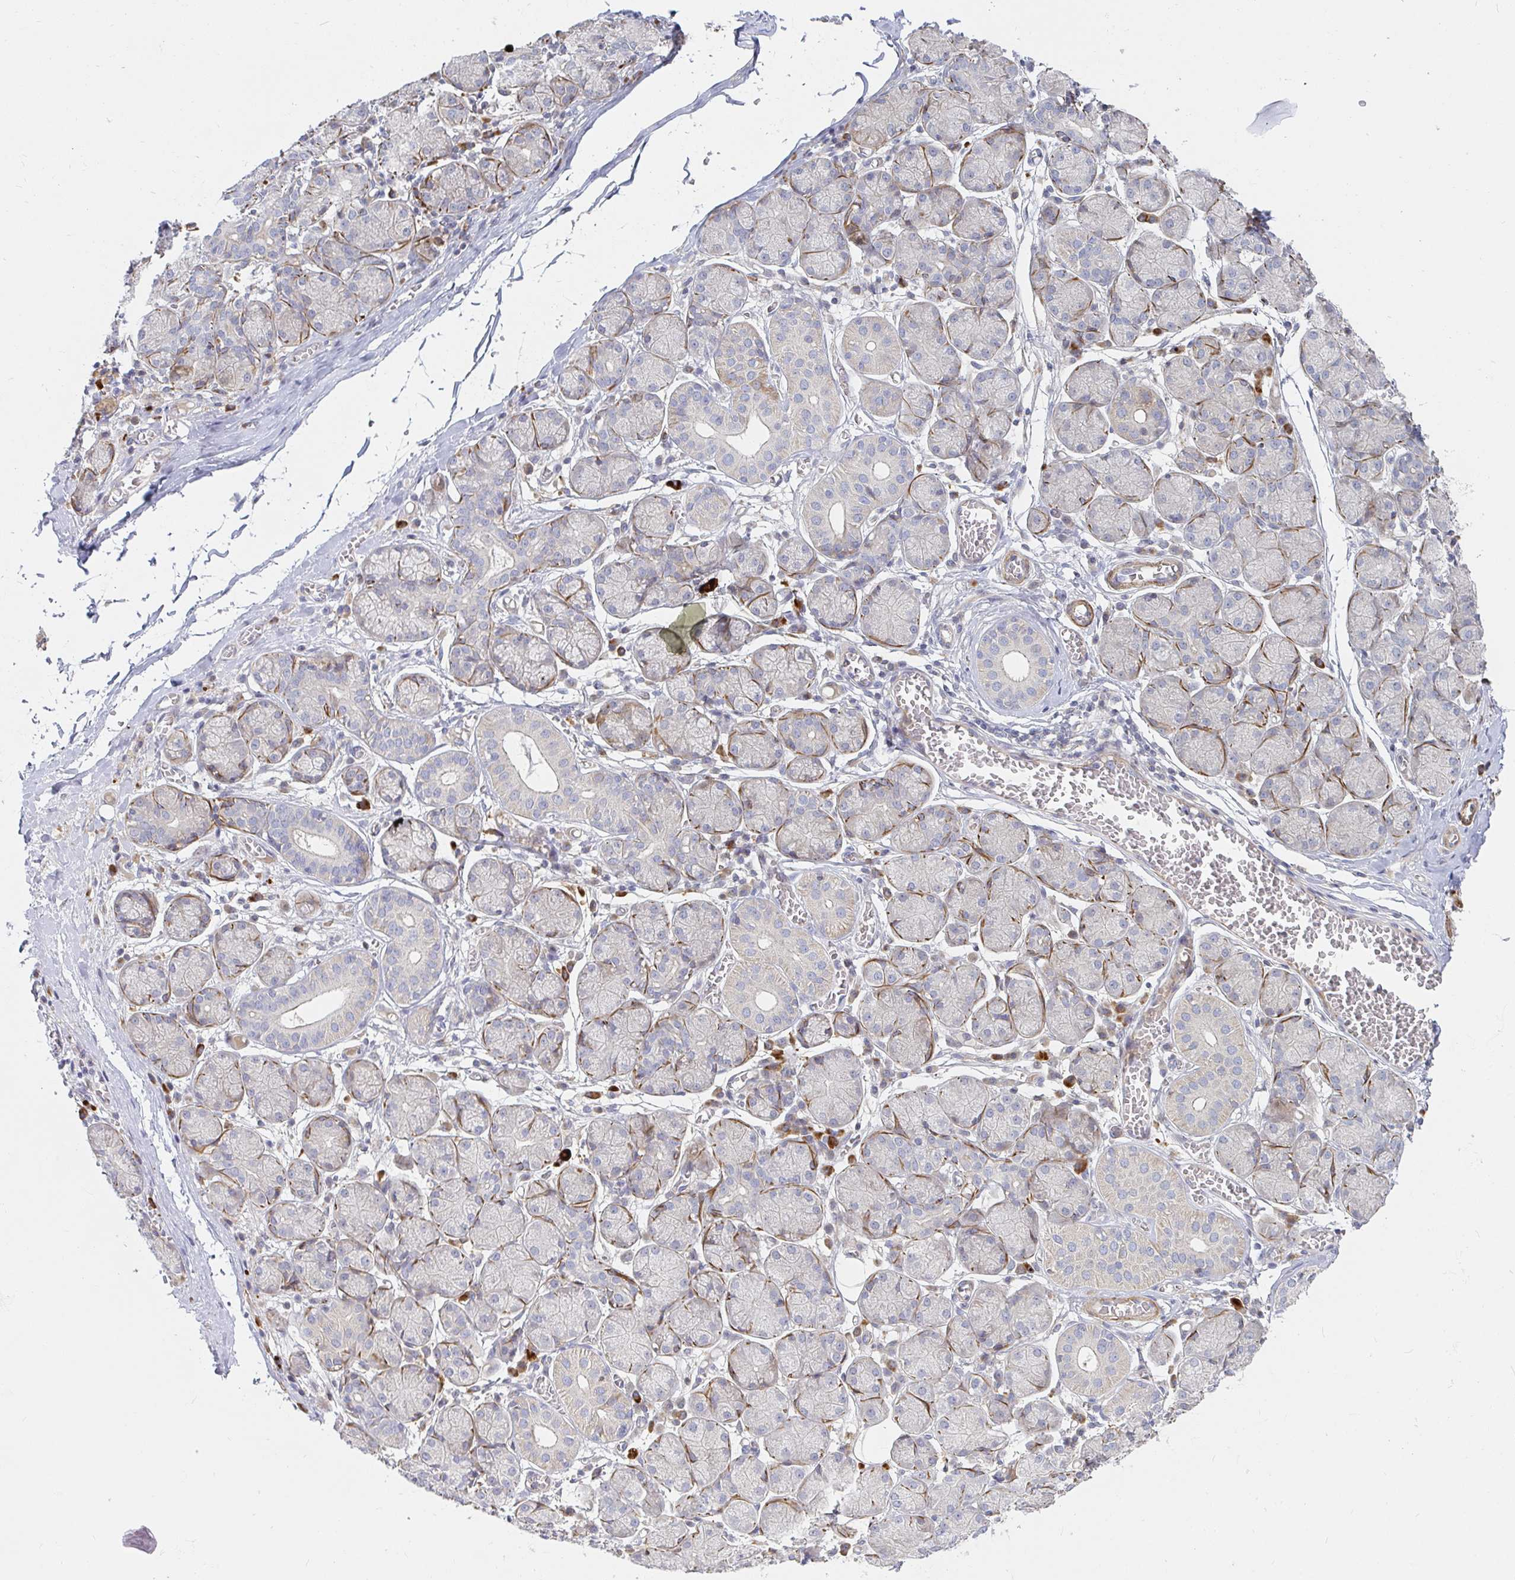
{"staining": {"intensity": "negative", "quantity": "none", "location": "none"}, "tissue": "salivary gland", "cell_type": "Glandular cells", "image_type": "normal", "snomed": [{"axis": "morphology", "description": "Normal tissue, NOS"}, {"axis": "topography", "description": "Salivary gland"}], "caption": "DAB (3,3'-diaminobenzidine) immunohistochemical staining of benign salivary gland displays no significant staining in glandular cells. Nuclei are stained in blue.", "gene": "SSH2", "patient": {"sex": "female", "age": 24}}